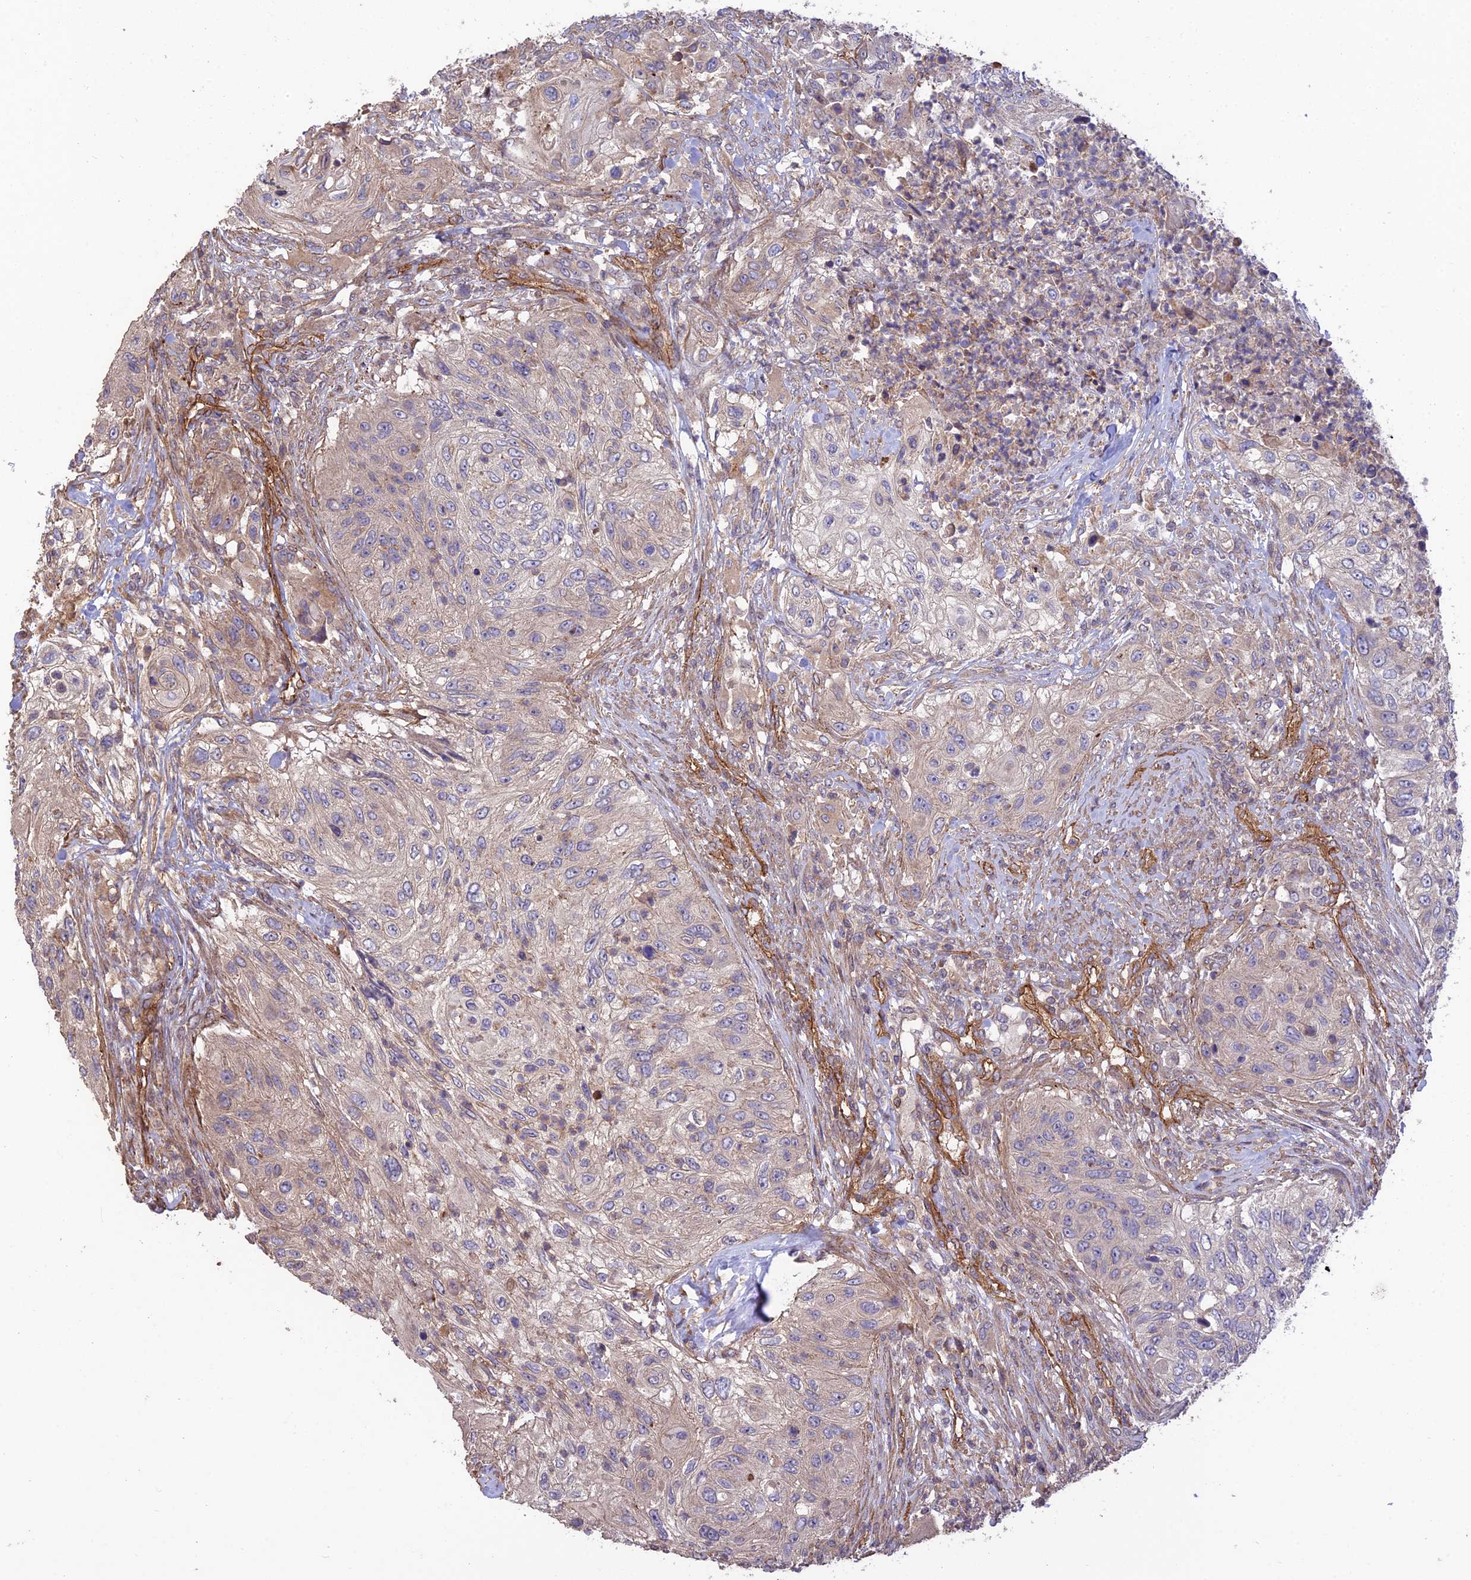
{"staining": {"intensity": "weak", "quantity": "<25%", "location": "cytoplasmic/membranous"}, "tissue": "urothelial cancer", "cell_type": "Tumor cells", "image_type": "cancer", "snomed": [{"axis": "morphology", "description": "Urothelial carcinoma, High grade"}, {"axis": "topography", "description": "Urinary bladder"}], "caption": "This is a image of IHC staining of urothelial carcinoma (high-grade), which shows no expression in tumor cells. (DAB (3,3'-diaminobenzidine) immunohistochemistry visualized using brightfield microscopy, high magnification).", "gene": "HOMER2", "patient": {"sex": "female", "age": 60}}